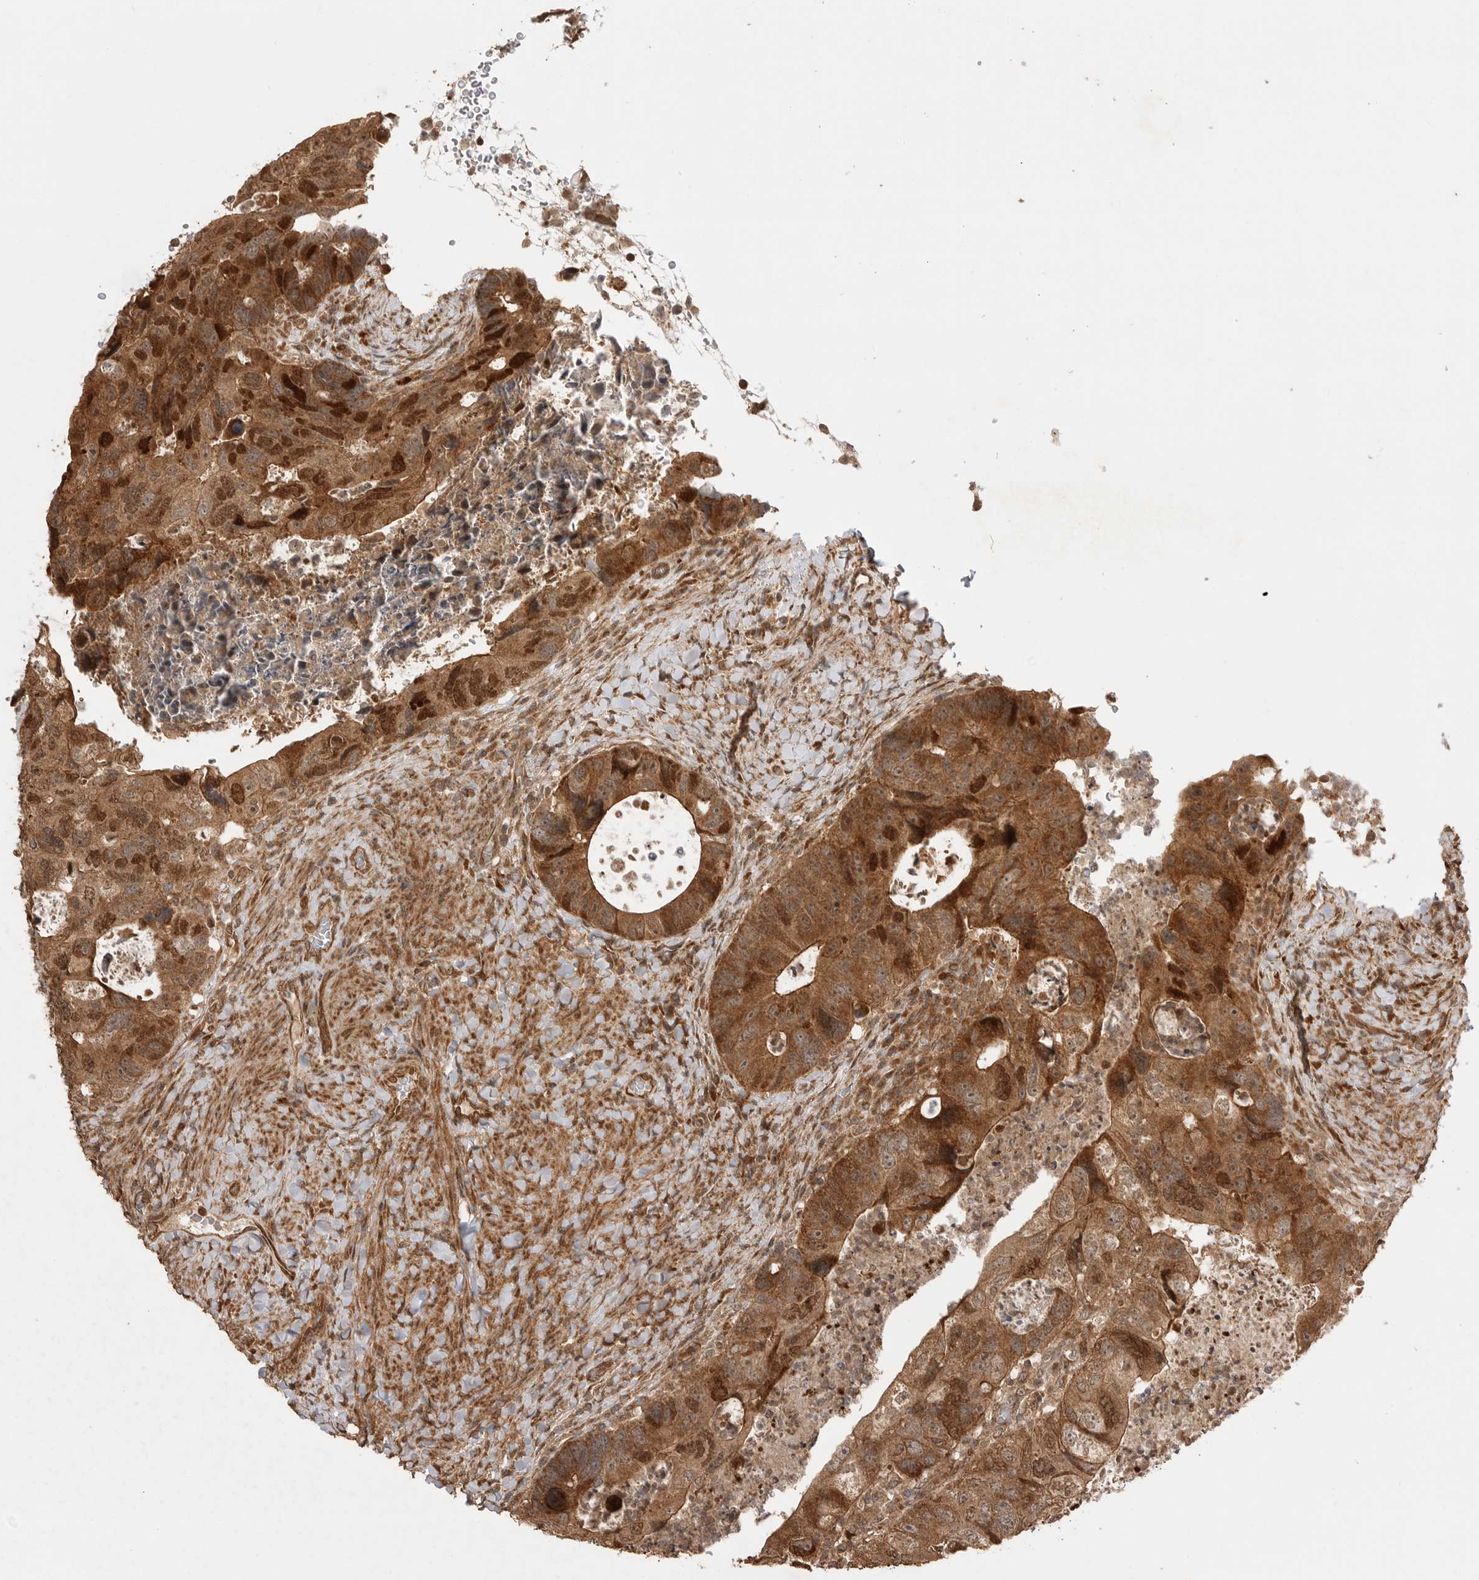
{"staining": {"intensity": "strong", "quantity": ">75%", "location": "cytoplasmic/membranous,nuclear"}, "tissue": "colorectal cancer", "cell_type": "Tumor cells", "image_type": "cancer", "snomed": [{"axis": "morphology", "description": "Adenocarcinoma, NOS"}, {"axis": "topography", "description": "Rectum"}], "caption": "There is high levels of strong cytoplasmic/membranous and nuclear expression in tumor cells of colorectal cancer, as demonstrated by immunohistochemical staining (brown color).", "gene": "BOC", "patient": {"sex": "male", "age": 59}}